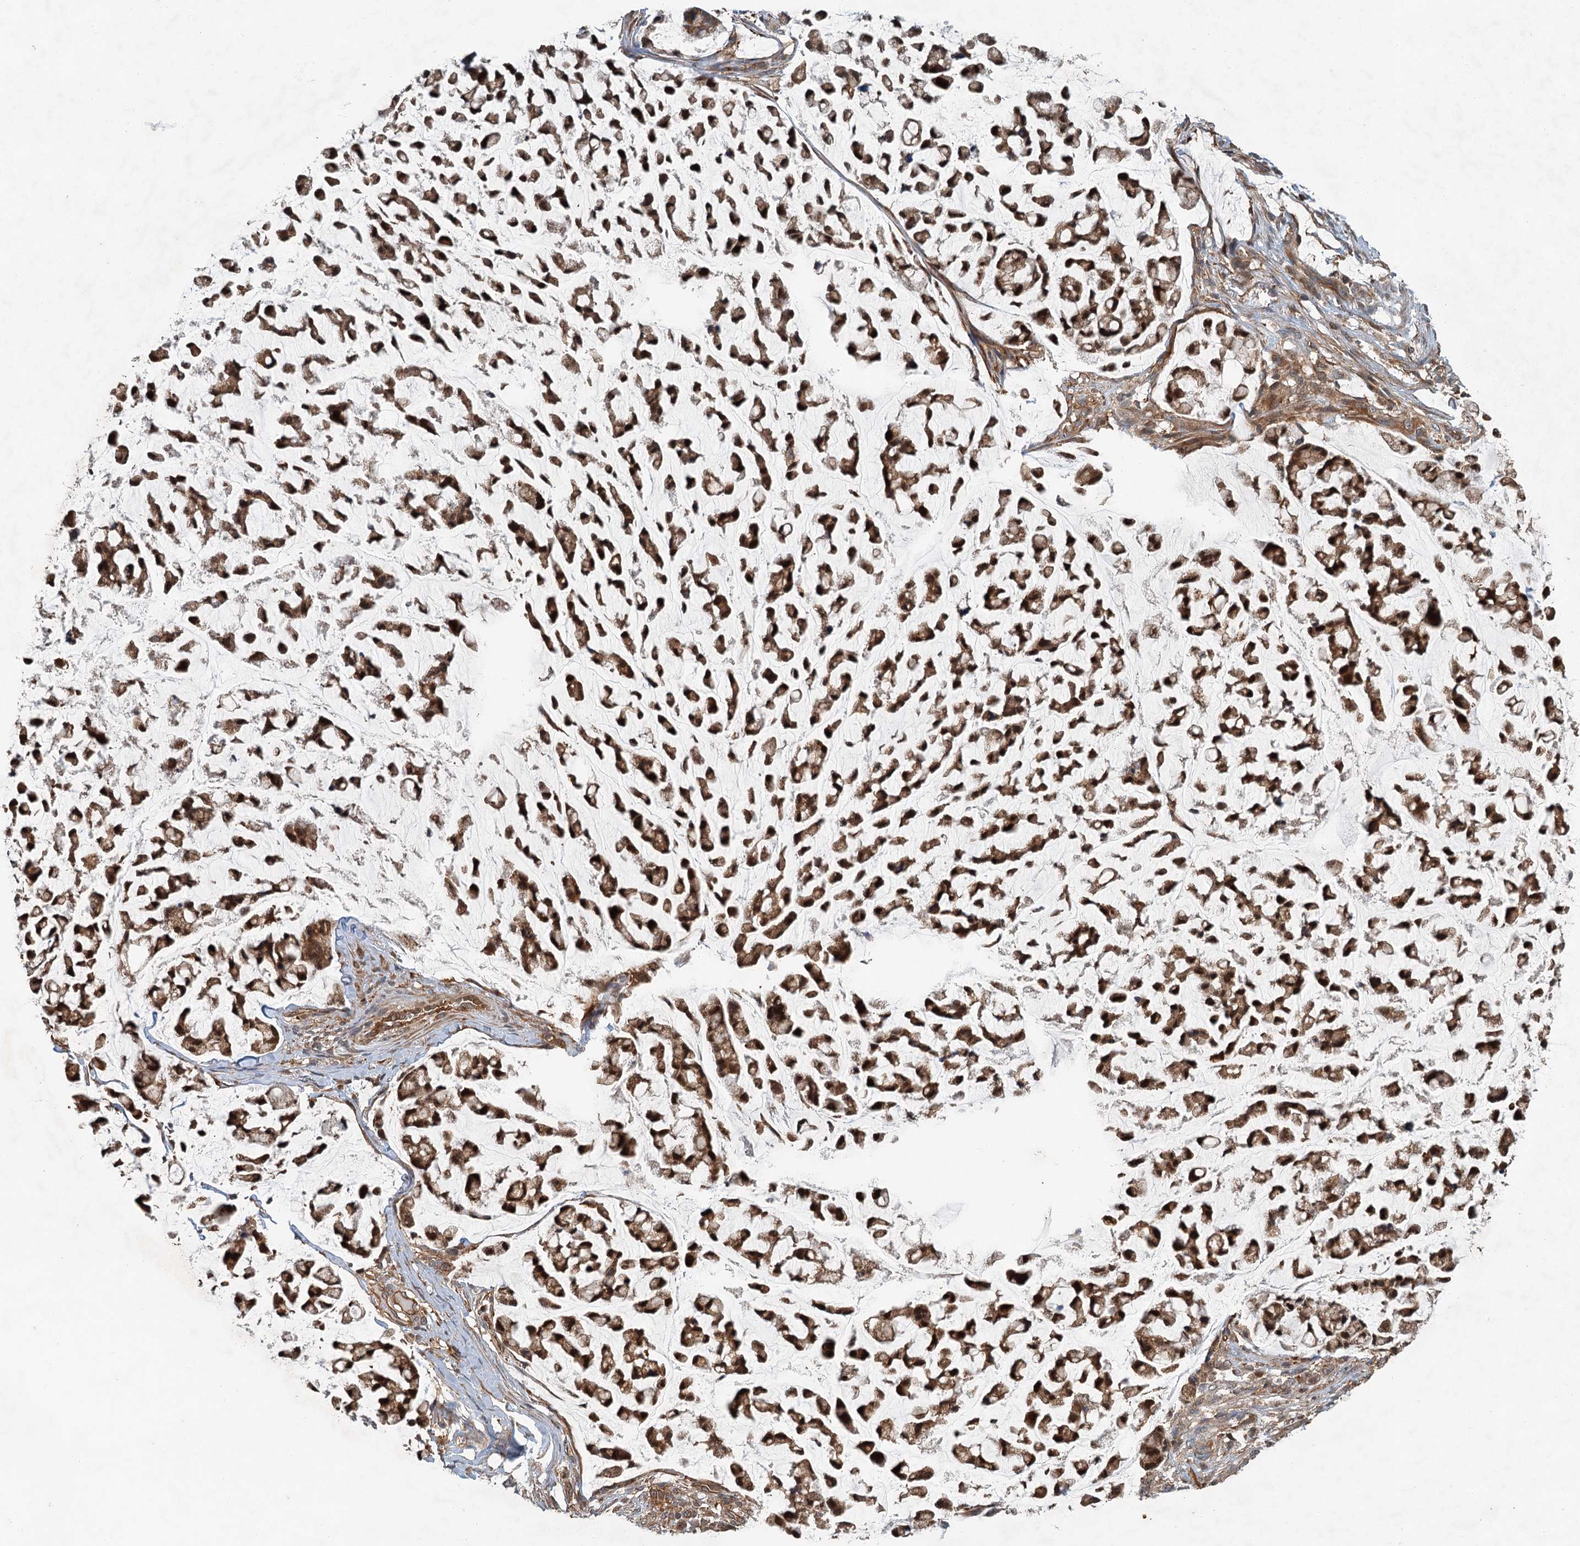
{"staining": {"intensity": "strong", "quantity": ">75%", "location": "cytoplasmic/membranous,nuclear"}, "tissue": "stomach cancer", "cell_type": "Tumor cells", "image_type": "cancer", "snomed": [{"axis": "morphology", "description": "Adenocarcinoma, NOS"}, {"axis": "topography", "description": "Stomach, lower"}], "caption": "Stomach cancer stained with a protein marker displays strong staining in tumor cells.", "gene": "ZNF527", "patient": {"sex": "male", "age": 67}}